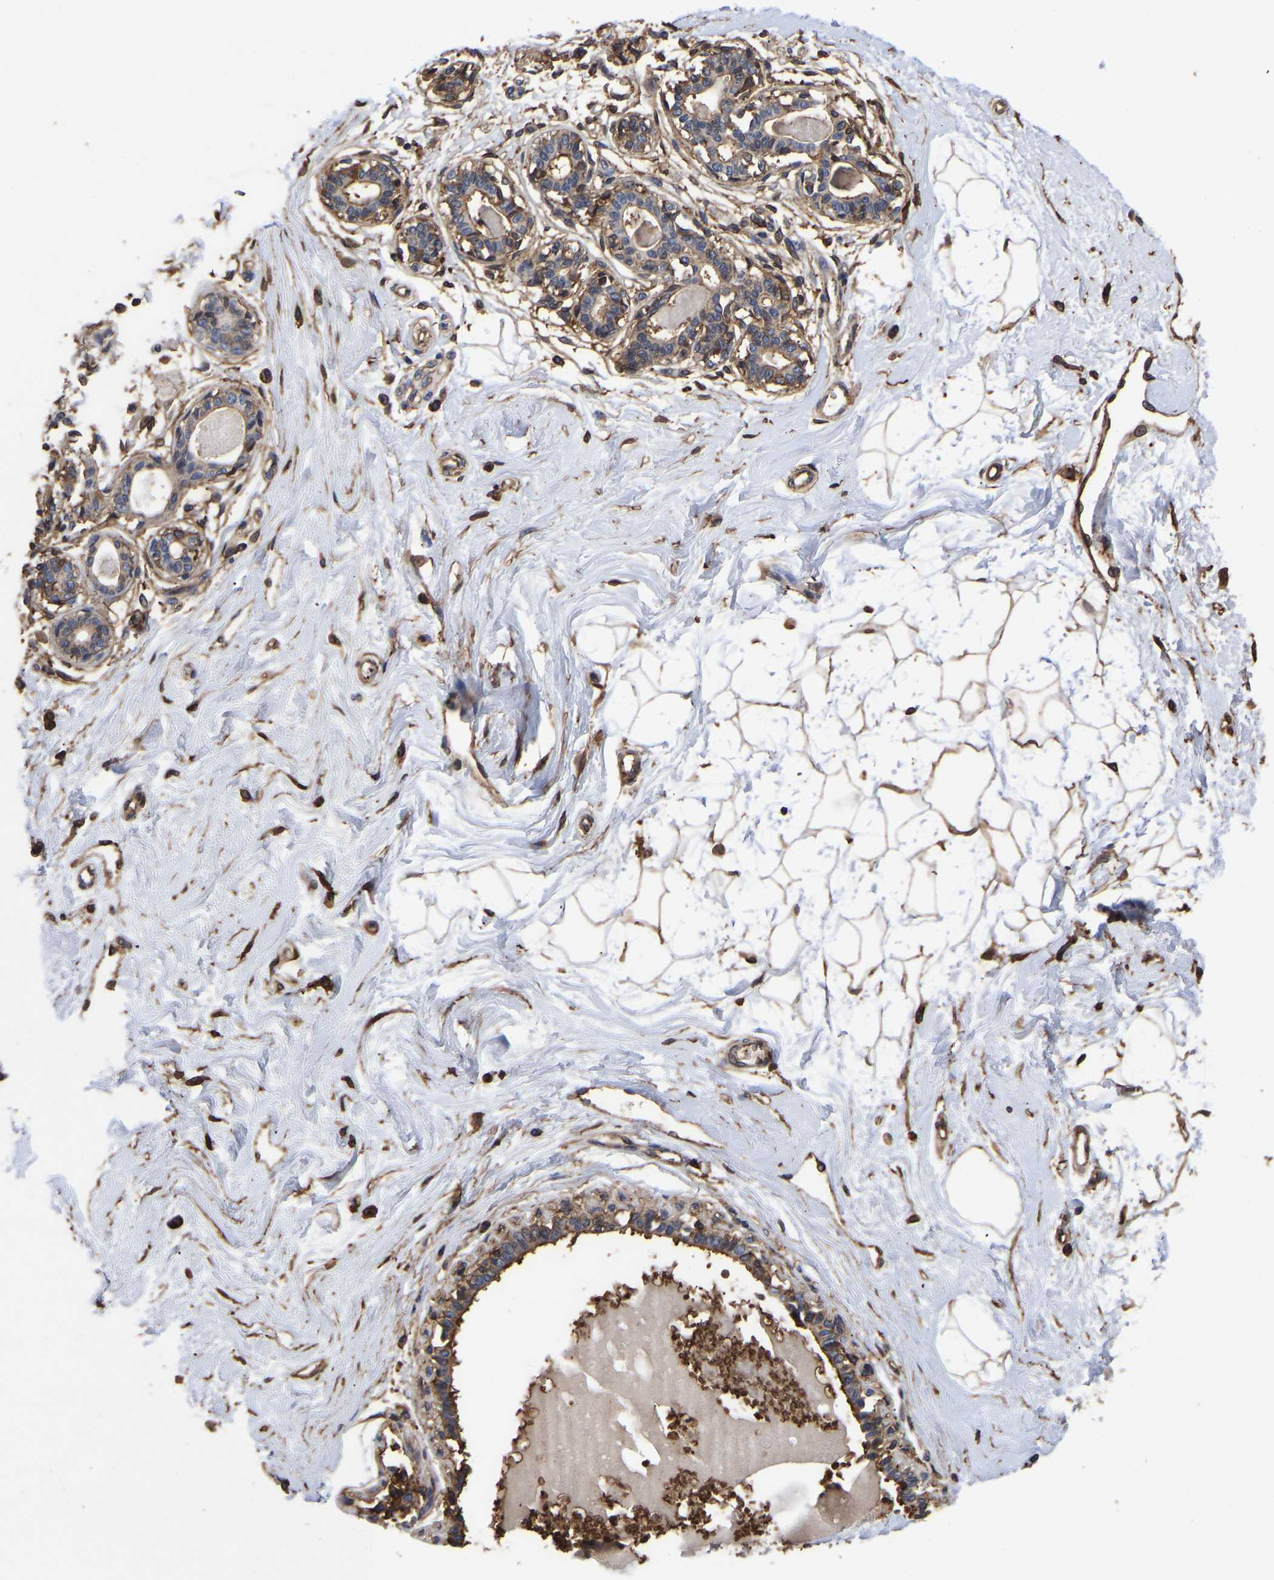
{"staining": {"intensity": "moderate", "quantity": ">75%", "location": "cytoplasmic/membranous"}, "tissue": "breast", "cell_type": "Adipocytes", "image_type": "normal", "snomed": [{"axis": "morphology", "description": "Normal tissue, NOS"}, {"axis": "topography", "description": "Breast"}], "caption": "Adipocytes display moderate cytoplasmic/membranous positivity in approximately >75% of cells in unremarkable breast.", "gene": "LIF", "patient": {"sex": "female", "age": 45}}